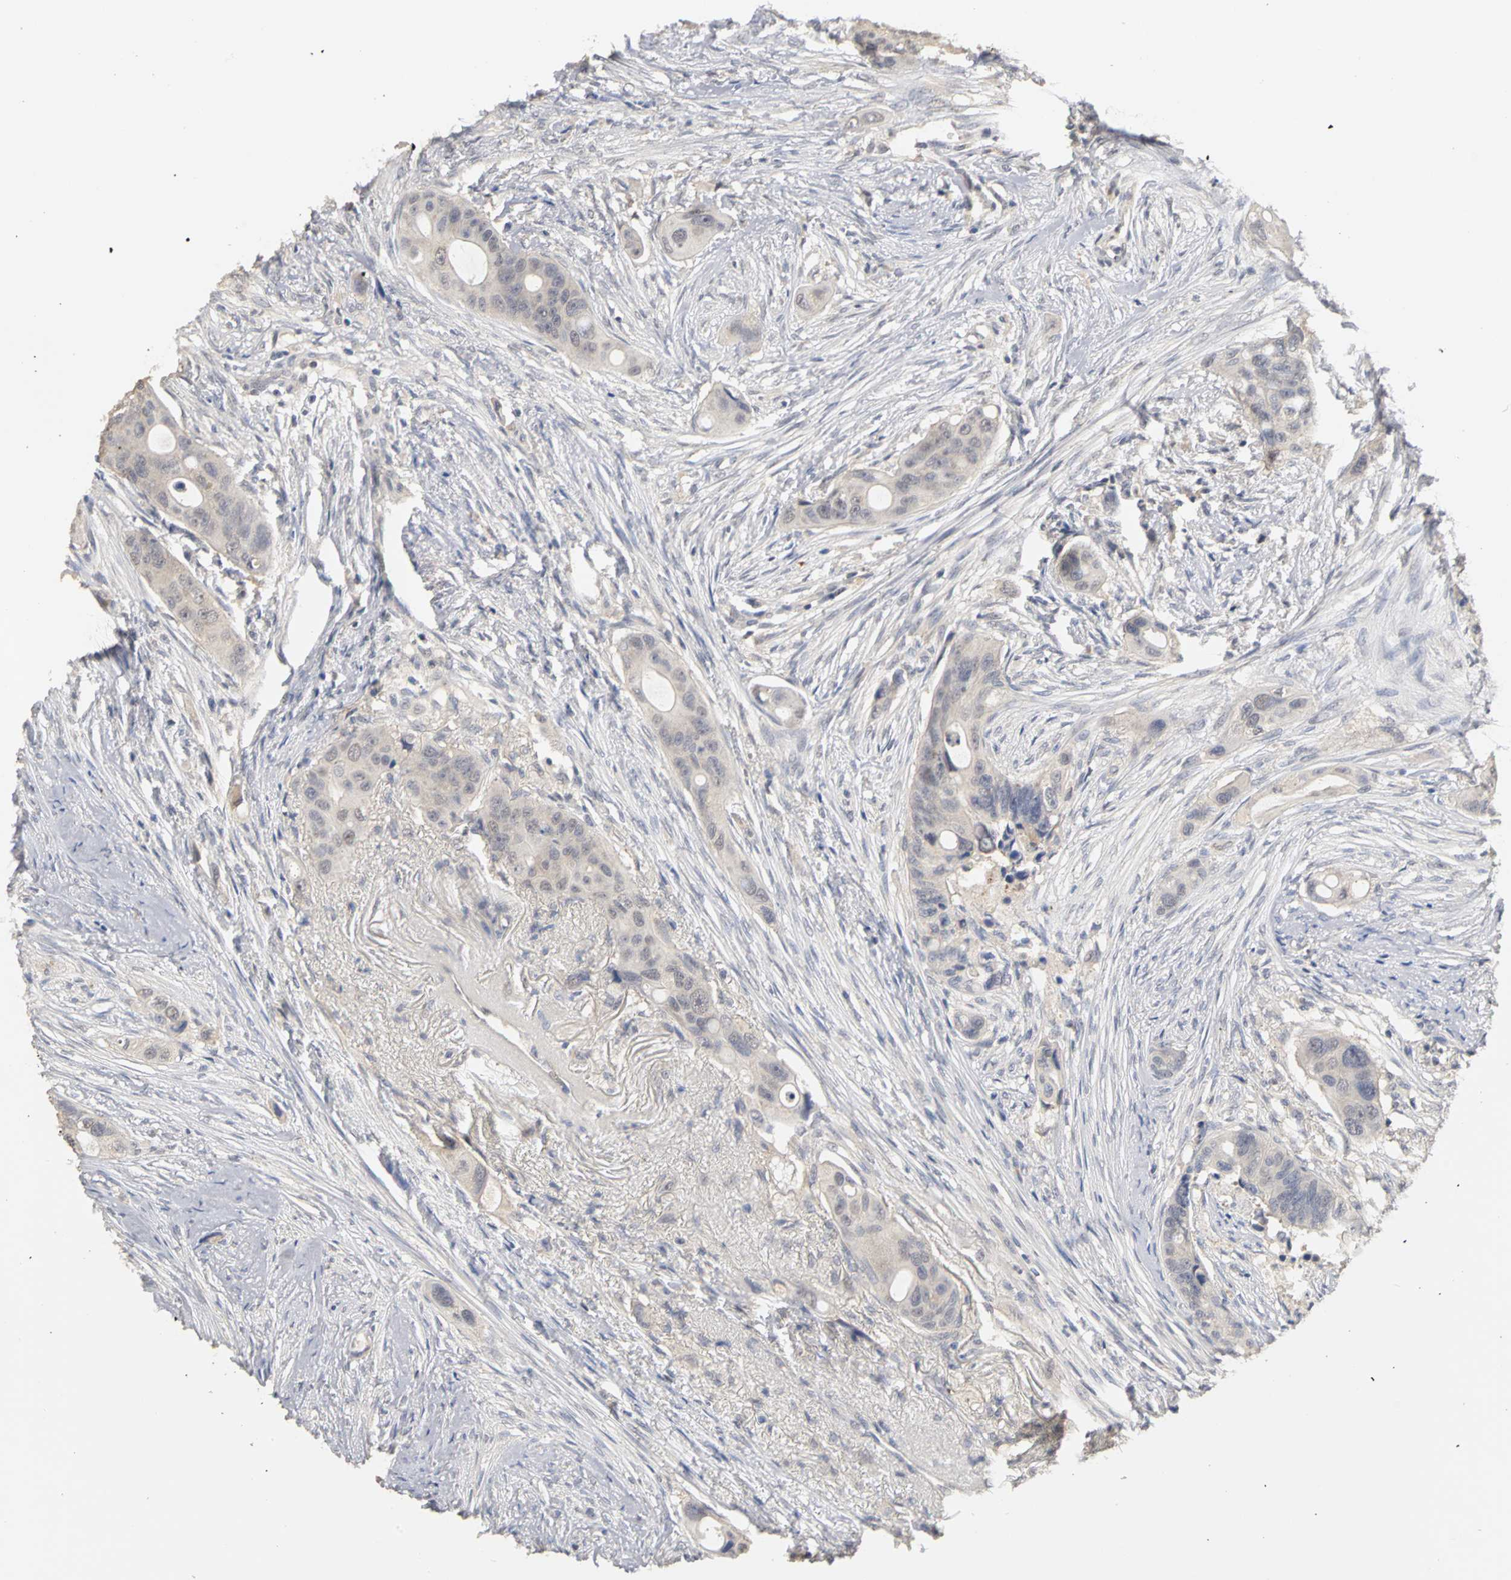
{"staining": {"intensity": "negative", "quantity": "none", "location": "none"}, "tissue": "colorectal cancer", "cell_type": "Tumor cells", "image_type": "cancer", "snomed": [{"axis": "morphology", "description": "Adenocarcinoma, NOS"}, {"axis": "topography", "description": "Colon"}], "caption": "DAB (3,3'-diaminobenzidine) immunohistochemical staining of human colorectal adenocarcinoma demonstrates no significant expression in tumor cells.", "gene": "PGR", "patient": {"sex": "female", "age": 57}}